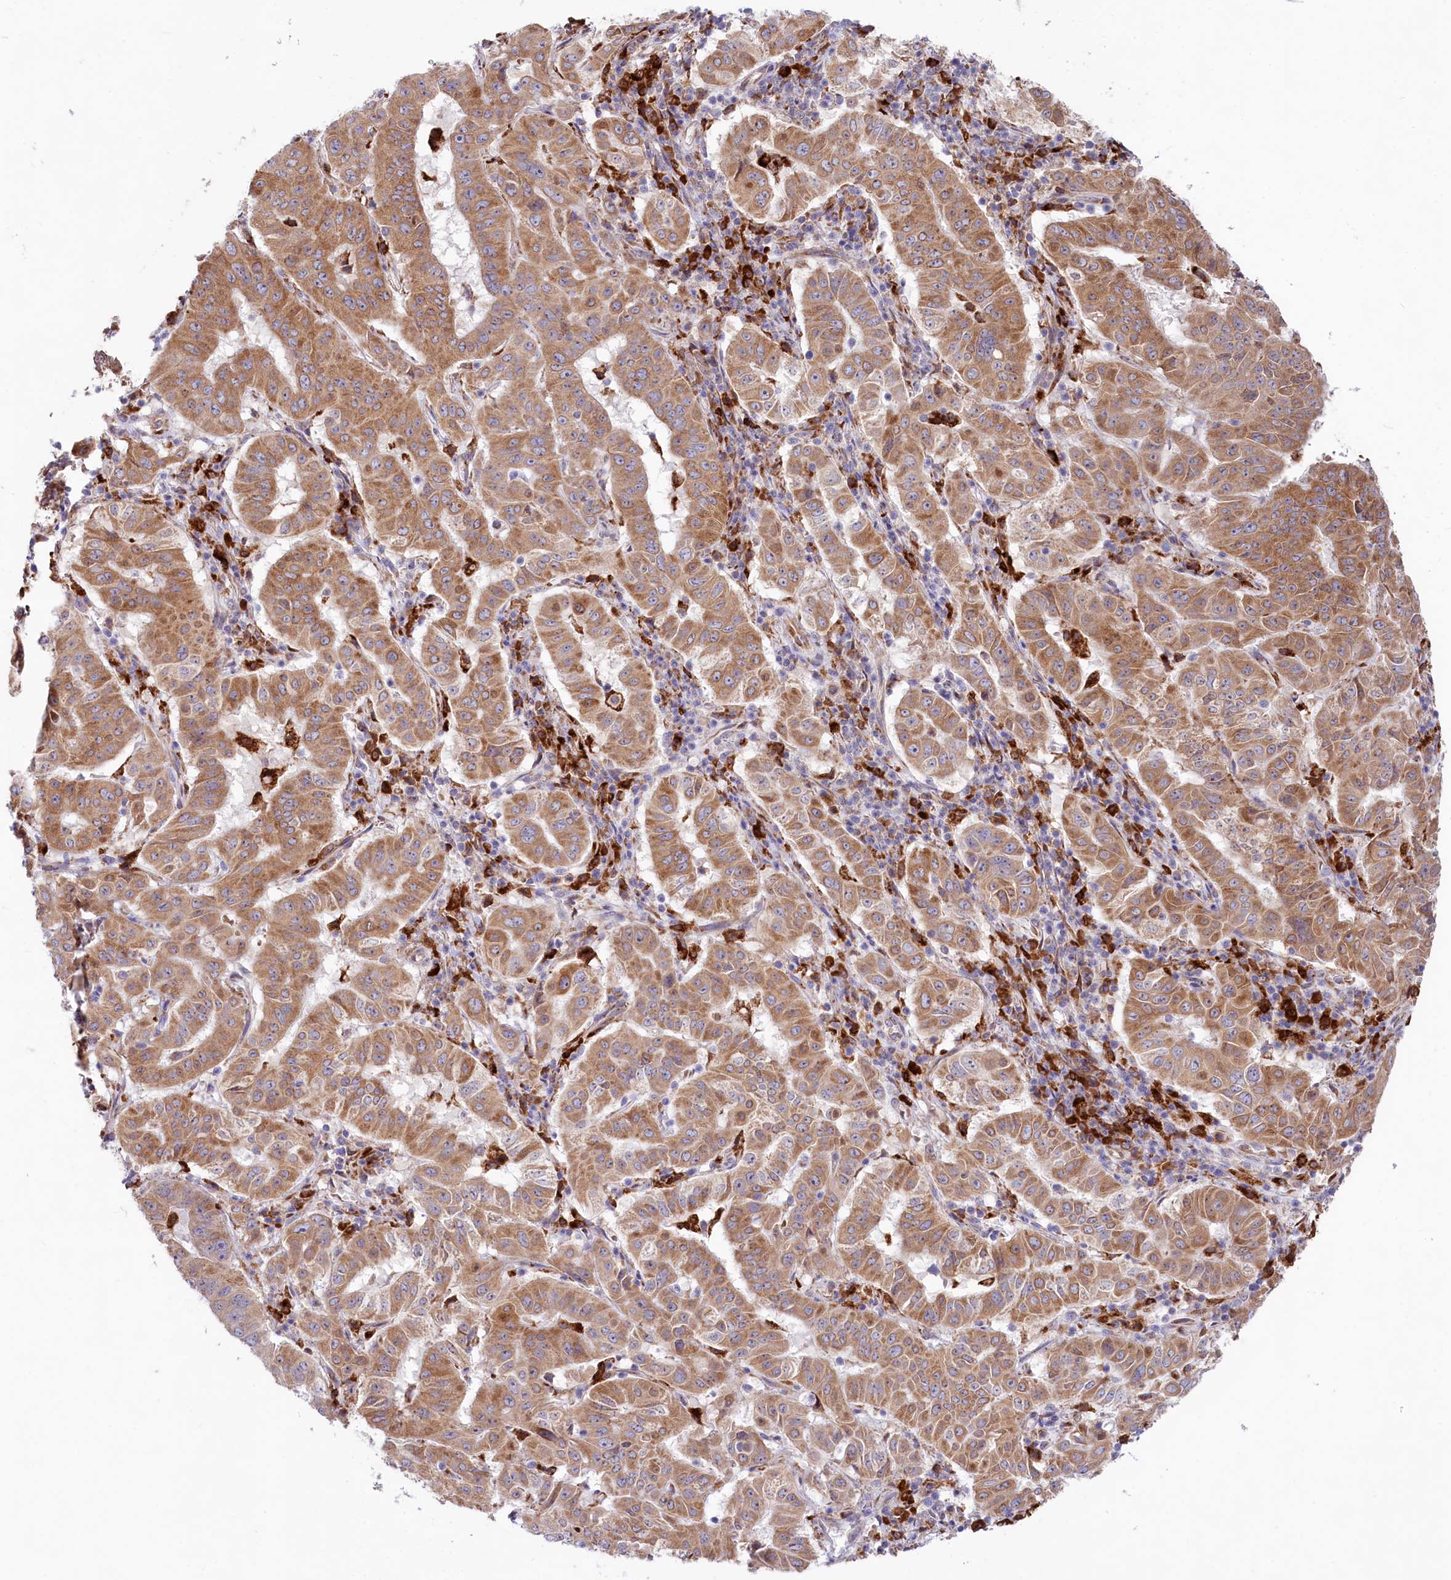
{"staining": {"intensity": "moderate", "quantity": ">75%", "location": "cytoplasmic/membranous"}, "tissue": "pancreatic cancer", "cell_type": "Tumor cells", "image_type": "cancer", "snomed": [{"axis": "morphology", "description": "Adenocarcinoma, NOS"}, {"axis": "topography", "description": "Pancreas"}], "caption": "The immunohistochemical stain shows moderate cytoplasmic/membranous positivity in tumor cells of adenocarcinoma (pancreatic) tissue. (DAB (3,3'-diaminobenzidine) IHC with brightfield microscopy, high magnification).", "gene": "CHID1", "patient": {"sex": "male", "age": 63}}